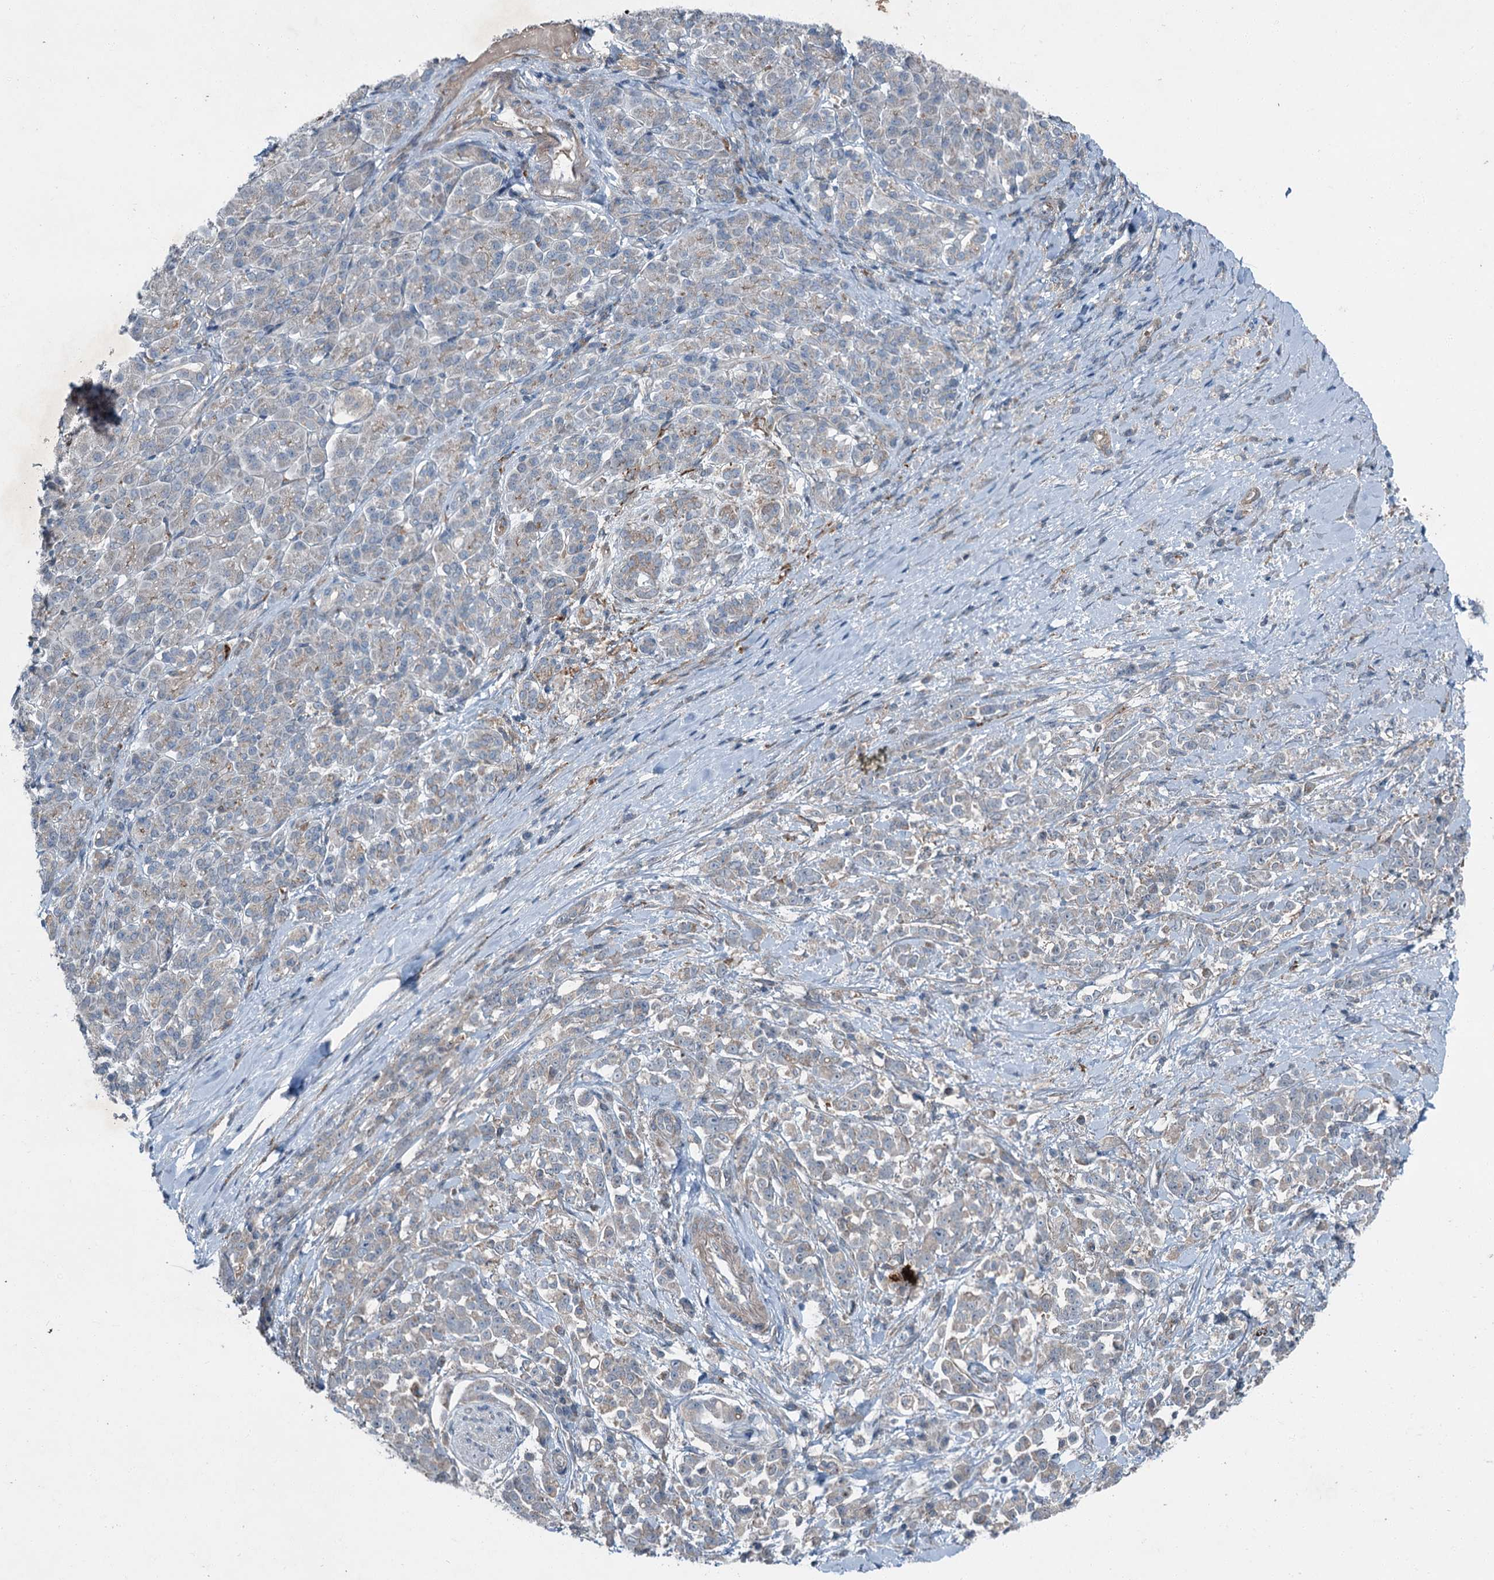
{"staining": {"intensity": "weak", "quantity": "<25%", "location": "cytoplasmic/membranous"}, "tissue": "pancreatic cancer", "cell_type": "Tumor cells", "image_type": "cancer", "snomed": [{"axis": "morphology", "description": "Normal tissue, NOS"}, {"axis": "morphology", "description": "Adenocarcinoma, NOS"}, {"axis": "topography", "description": "Pancreas"}], "caption": "This is an IHC image of pancreatic adenocarcinoma. There is no staining in tumor cells.", "gene": "AXL", "patient": {"sex": "female", "age": 64}}